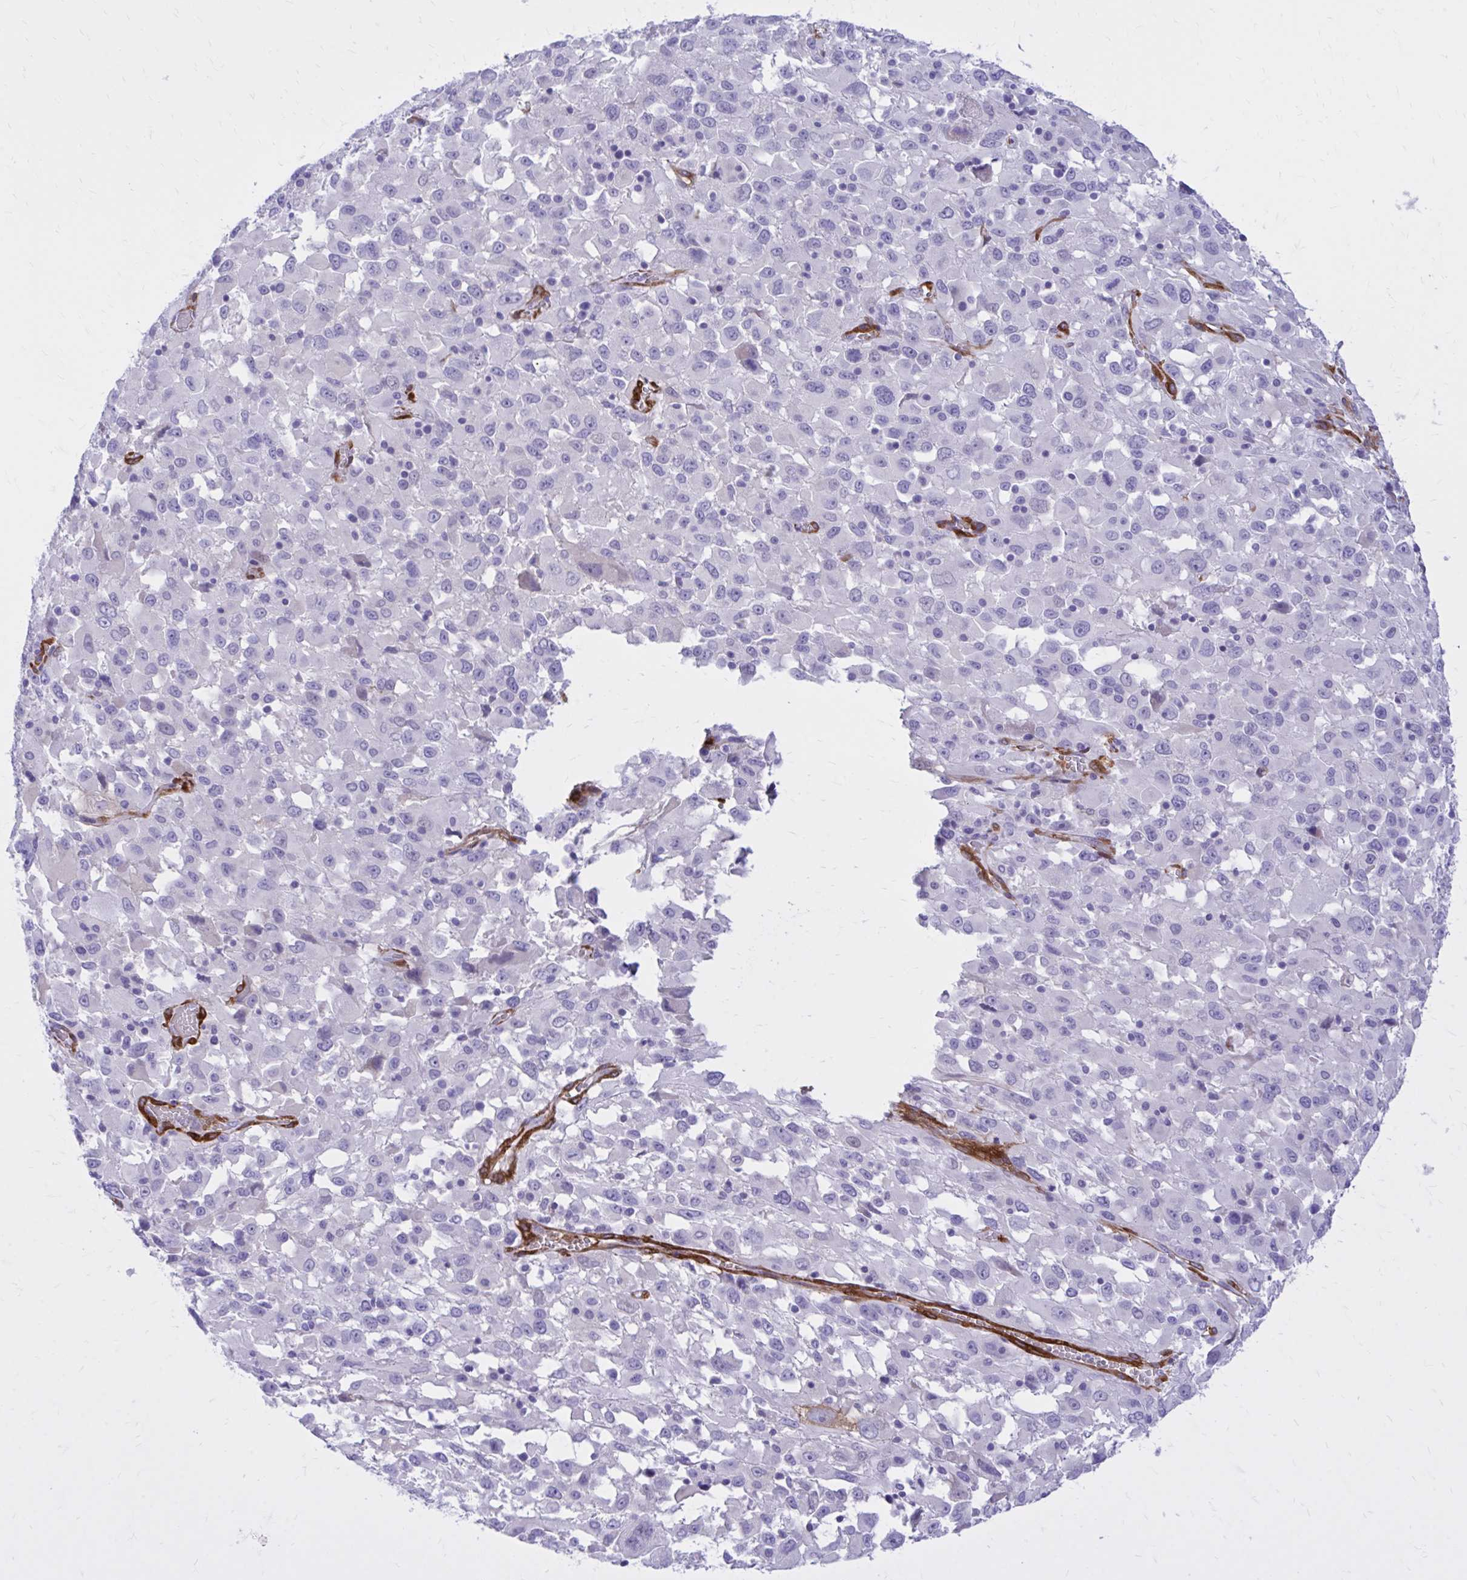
{"staining": {"intensity": "negative", "quantity": "none", "location": "none"}, "tissue": "melanoma", "cell_type": "Tumor cells", "image_type": "cancer", "snomed": [{"axis": "morphology", "description": "Malignant melanoma, Metastatic site"}, {"axis": "topography", "description": "Soft tissue"}], "caption": "Malignant melanoma (metastatic site) stained for a protein using immunohistochemistry (IHC) displays no positivity tumor cells.", "gene": "EPB41L1", "patient": {"sex": "male", "age": 50}}